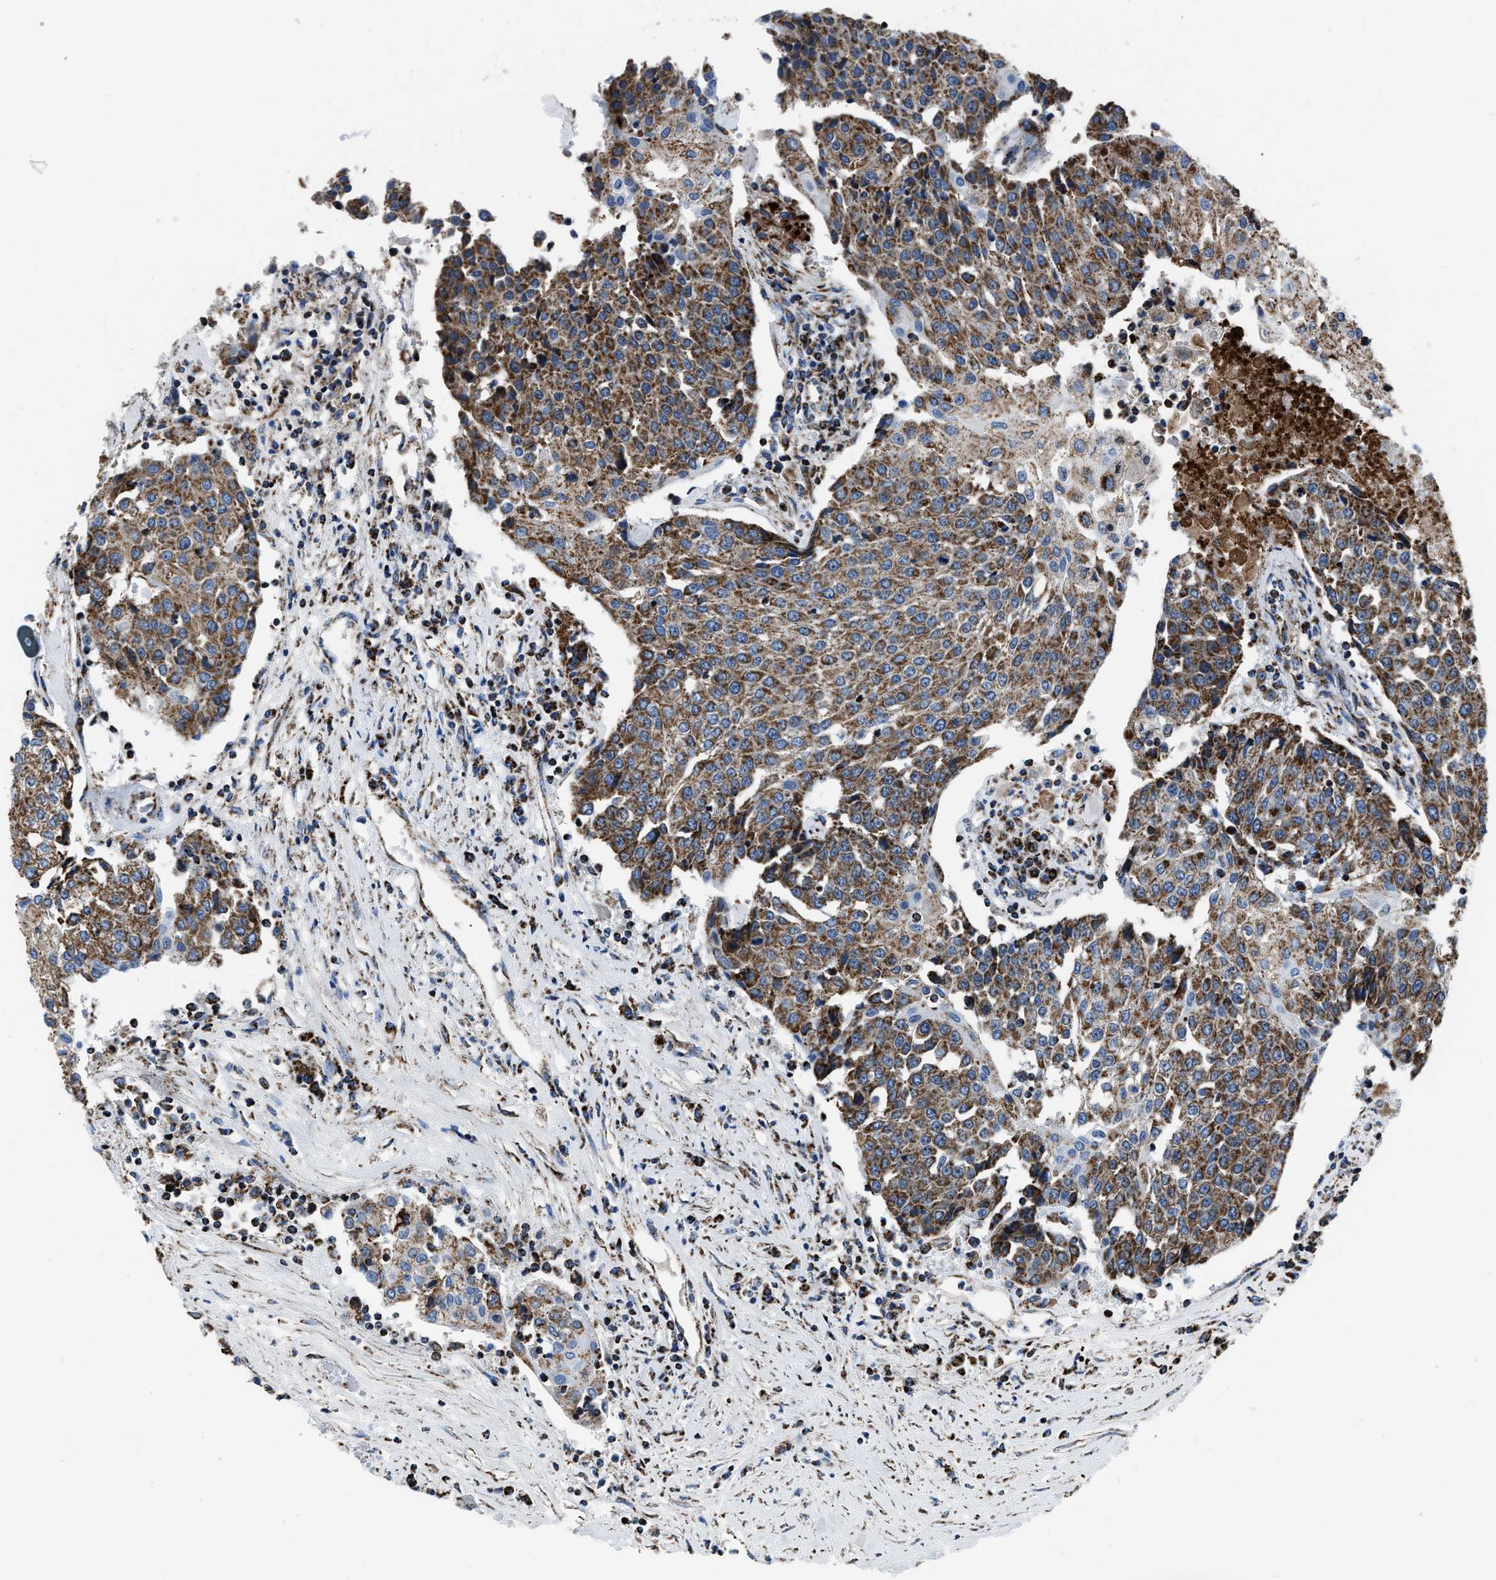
{"staining": {"intensity": "strong", "quantity": ">75%", "location": "cytoplasmic/membranous"}, "tissue": "urothelial cancer", "cell_type": "Tumor cells", "image_type": "cancer", "snomed": [{"axis": "morphology", "description": "Urothelial carcinoma, High grade"}, {"axis": "topography", "description": "Urinary bladder"}], "caption": "Urothelial cancer stained with immunohistochemistry (IHC) exhibits strong cytoplasmic/membranous positivity in about >75% of tumor cells.", "gene": "NSD3", "patient": {"sex": "female", "age": 85}}